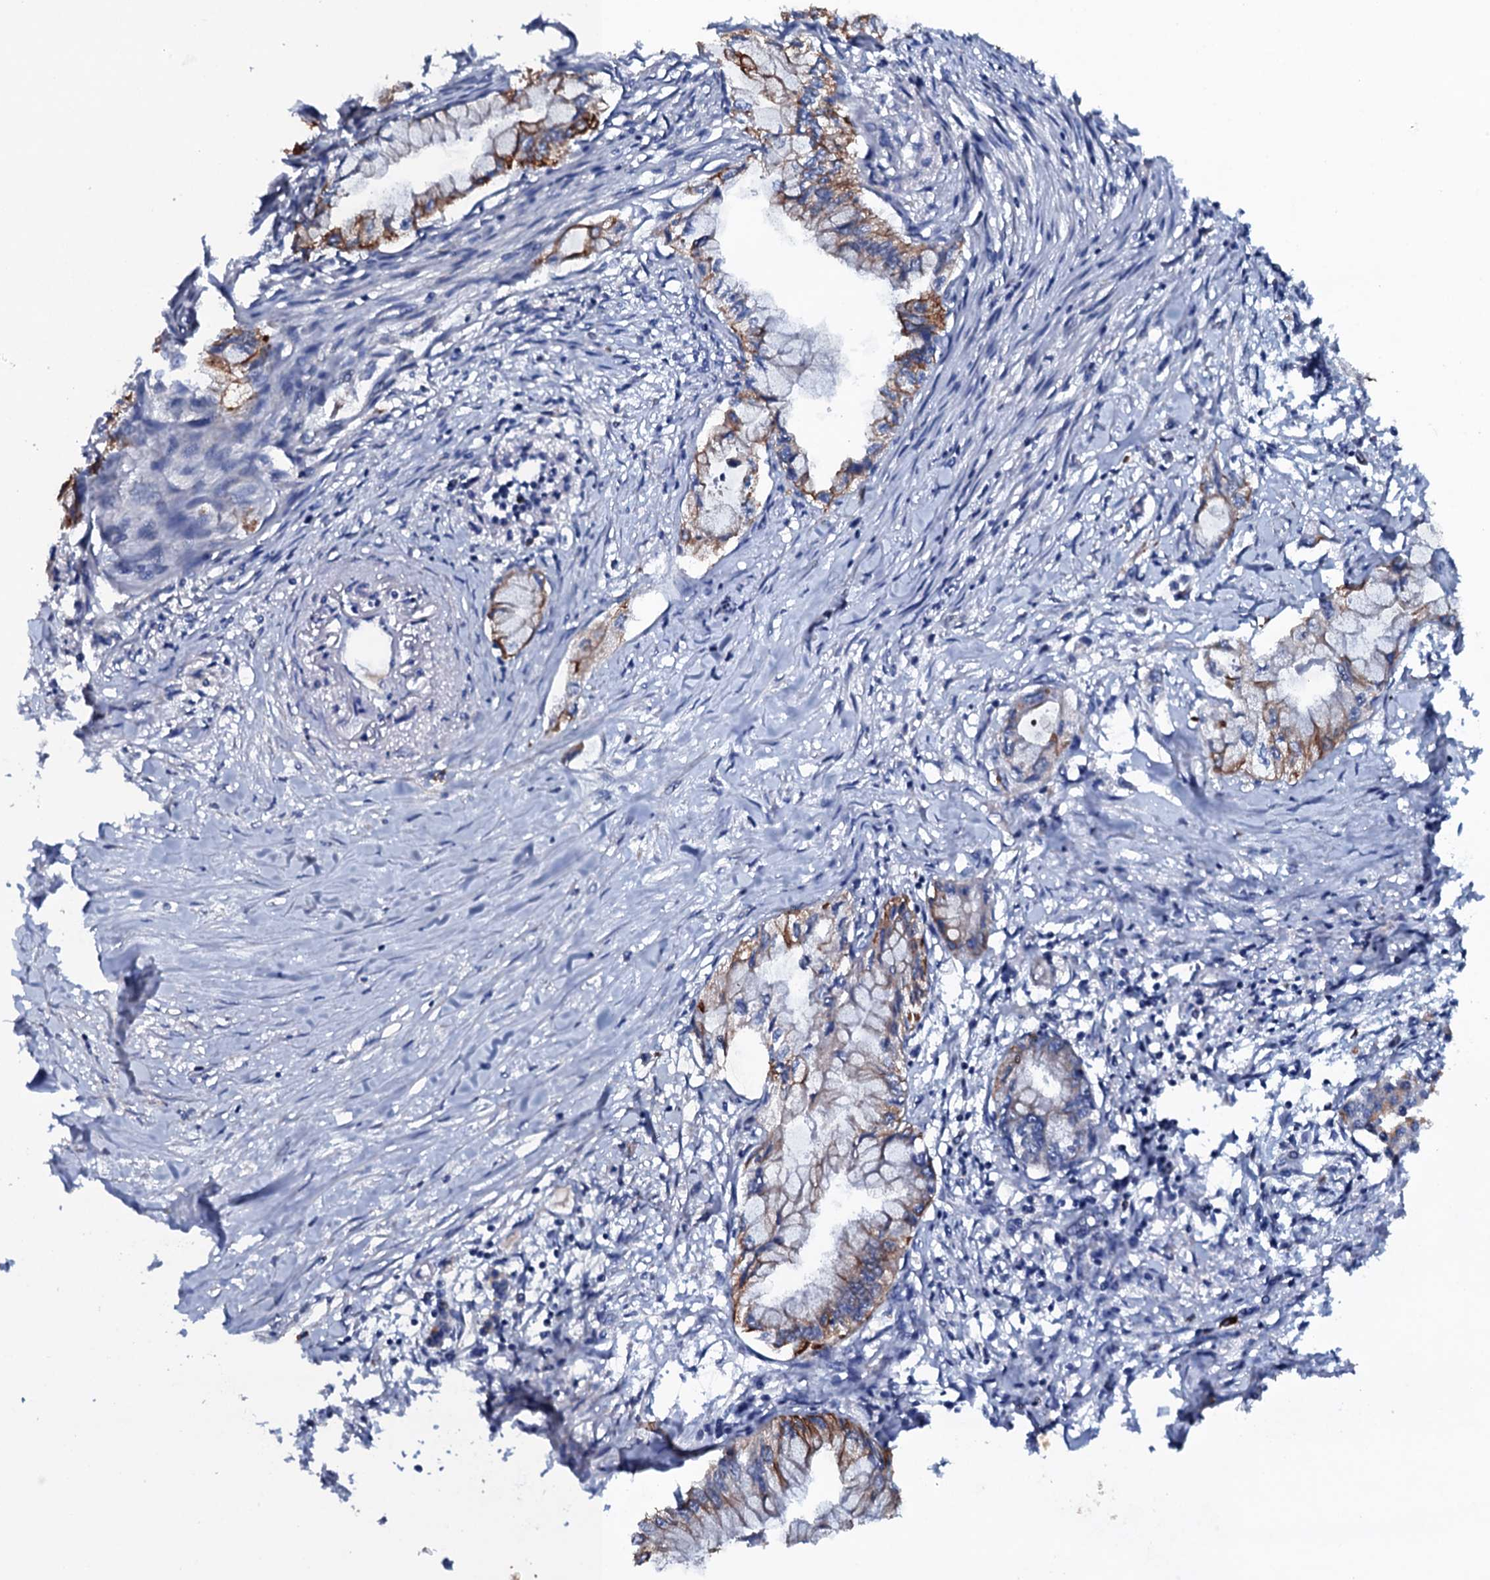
{"staining": {"intensity": "strong", "quantity": "<25%", "location": "cytoplasmic/membranous"}, "tissue": "pancreatic cancer", "cell_type": "Tumor cells", "image_type": "cancer", "snomed": [{"axis": "morphology", "description": "Adenocarcinoma, NOS"}, {"axis": "topography", "description": "Pancreas"}], "caption": "This is an image of IHC staining of pancreatic adenocarcinoma, which shows strong expression in the cytoplasmic/membranous of tumor cells.", "gene": "NEK1", "patient": {"sex": "male", "age": 48}}